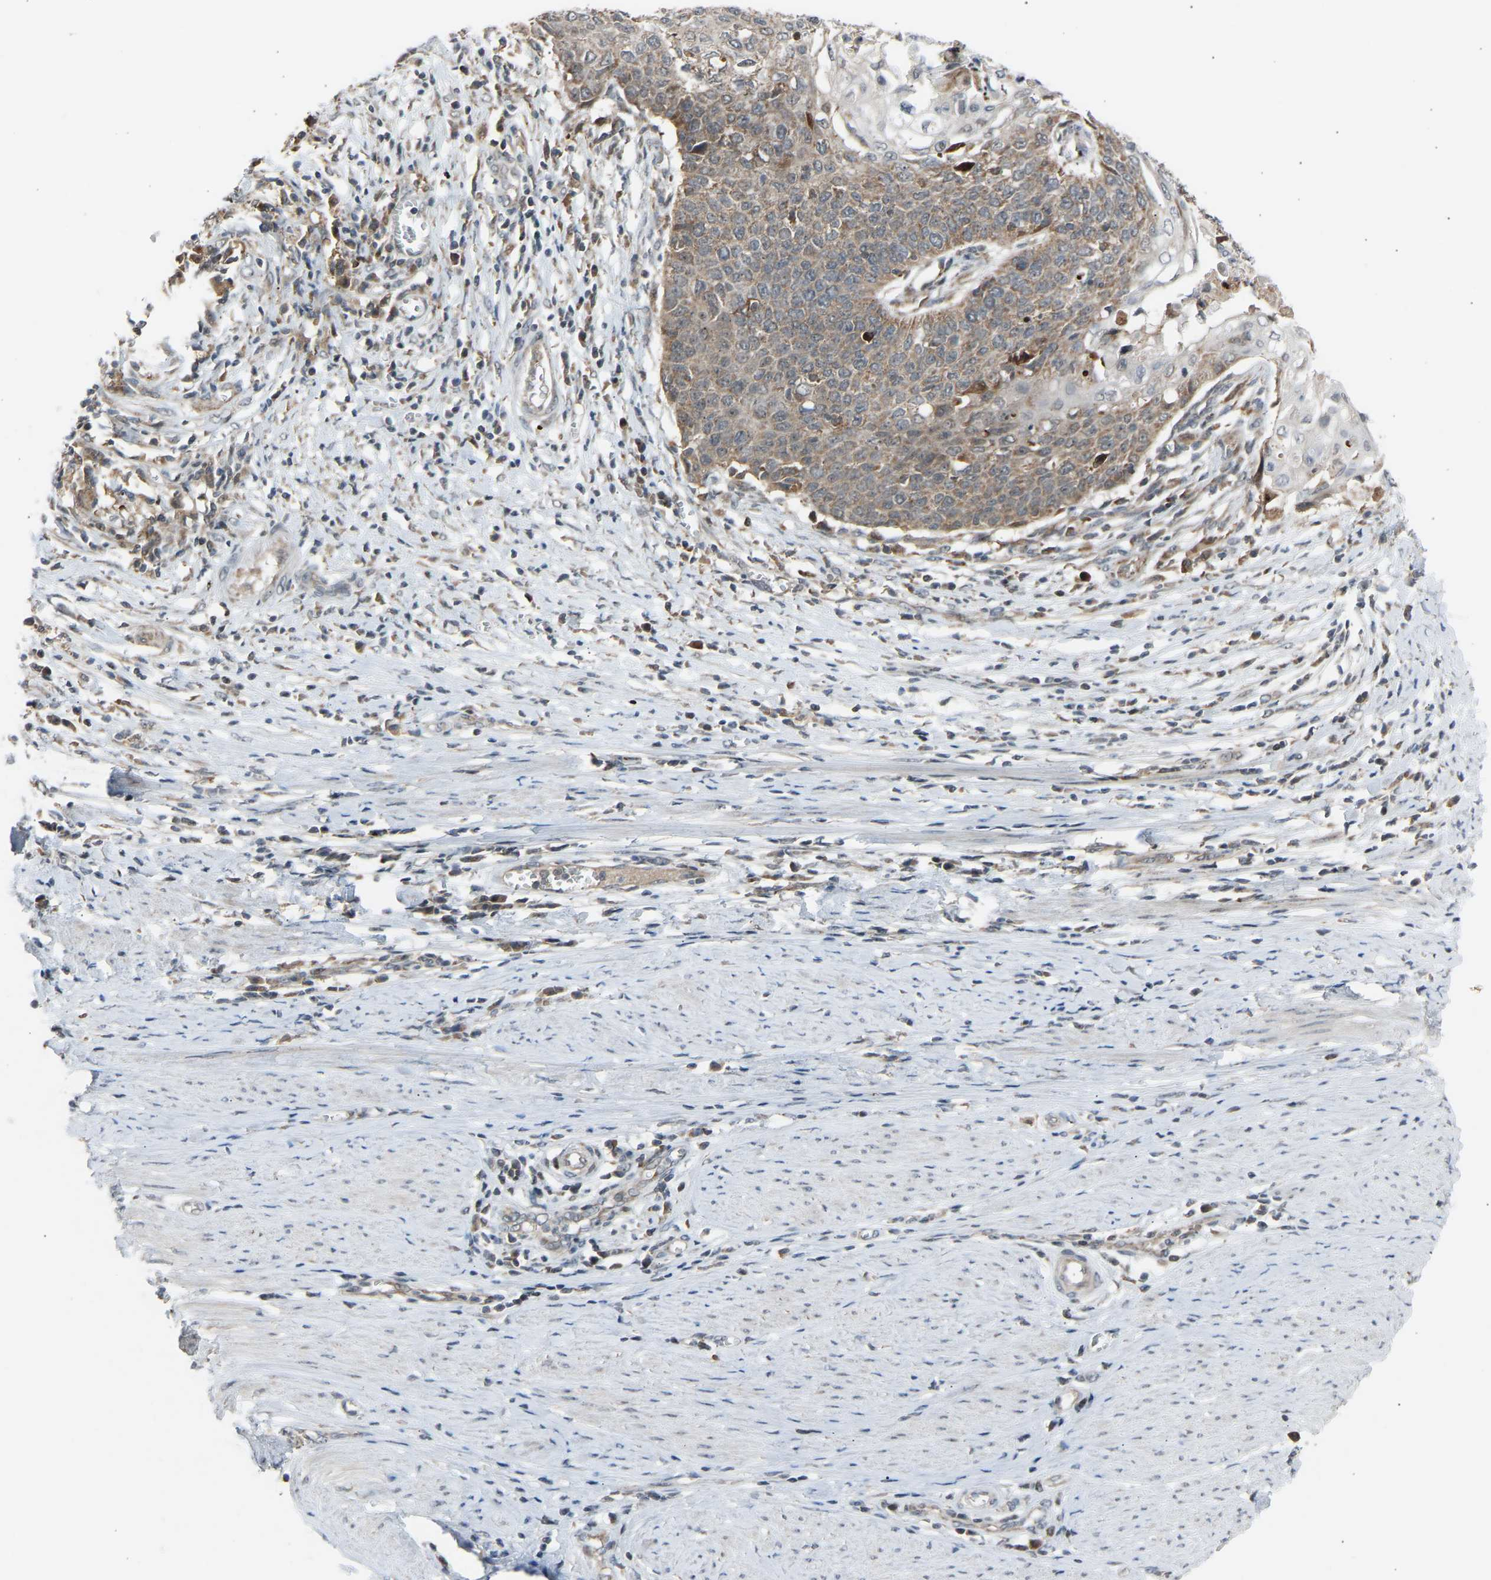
{"staining": {"intensity": "weak", "quantity": "25%-75%", "location": "cytoplasmic/membranous"}, "tissue": "cervical cancer", "cell_type": "Tumor cells", "image_type": "cancer", "snomed": [{"axis": "morphology", "description": "Squamous cell carcinoma, NOS"}, {"axis": "topography", "description": "Cervix"}], "caption": "Immunohistochemistry image of neoplastic tissue: cervical cancer stained using IHC reveals low levels of weak protein expression localized specifically in the cytoplasmic/membranous of tumor cells, appearing as a cytoplasmic/membranous brown color.", "gene": "SLIRP", "patient": {"sex": "female", "age": 39}}